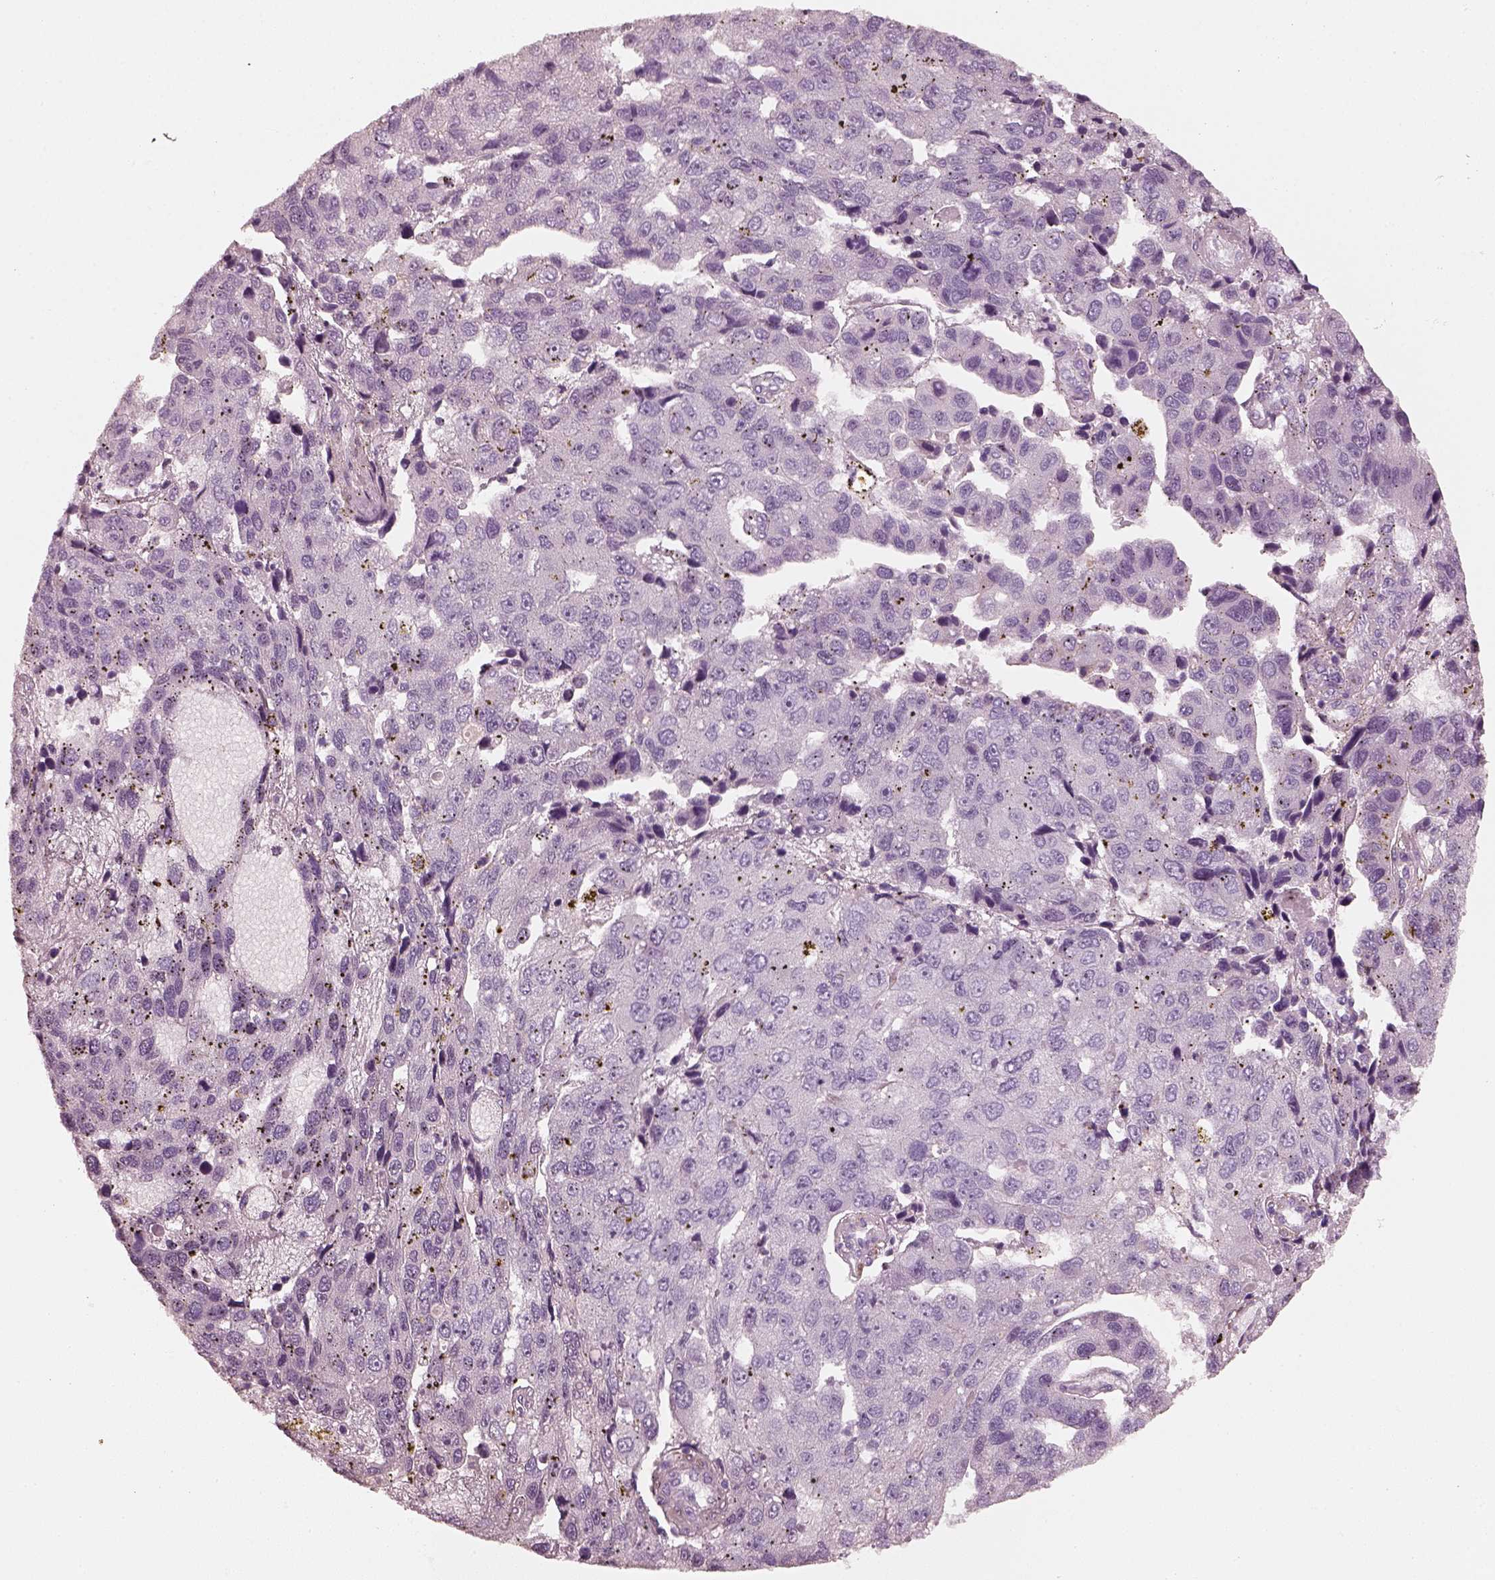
{"staining": {"intensity": "negative", "quantity": "none", "location": "none"}, "tissue": "pancreatic cancer", "cell_type": "Tumor cells", "image_type": "cancer", "snomed": [{"axis": "morphology", "description": "Adenocarcinoma, NOS"}, {"axis": "topography", "description": "Pancreas"}], "caption": "Immunohistochemical staining of pancreatic cancer (adenocarcinoma) exhibits no significant positivity in tumor cells. Brightfield microscopy of immunohistochemistry stained with DAB (brown) and hematoxylin (blue), captured at high magnification.", "gene": "RS1", "patient": {"sex": "female", "age": 61}}